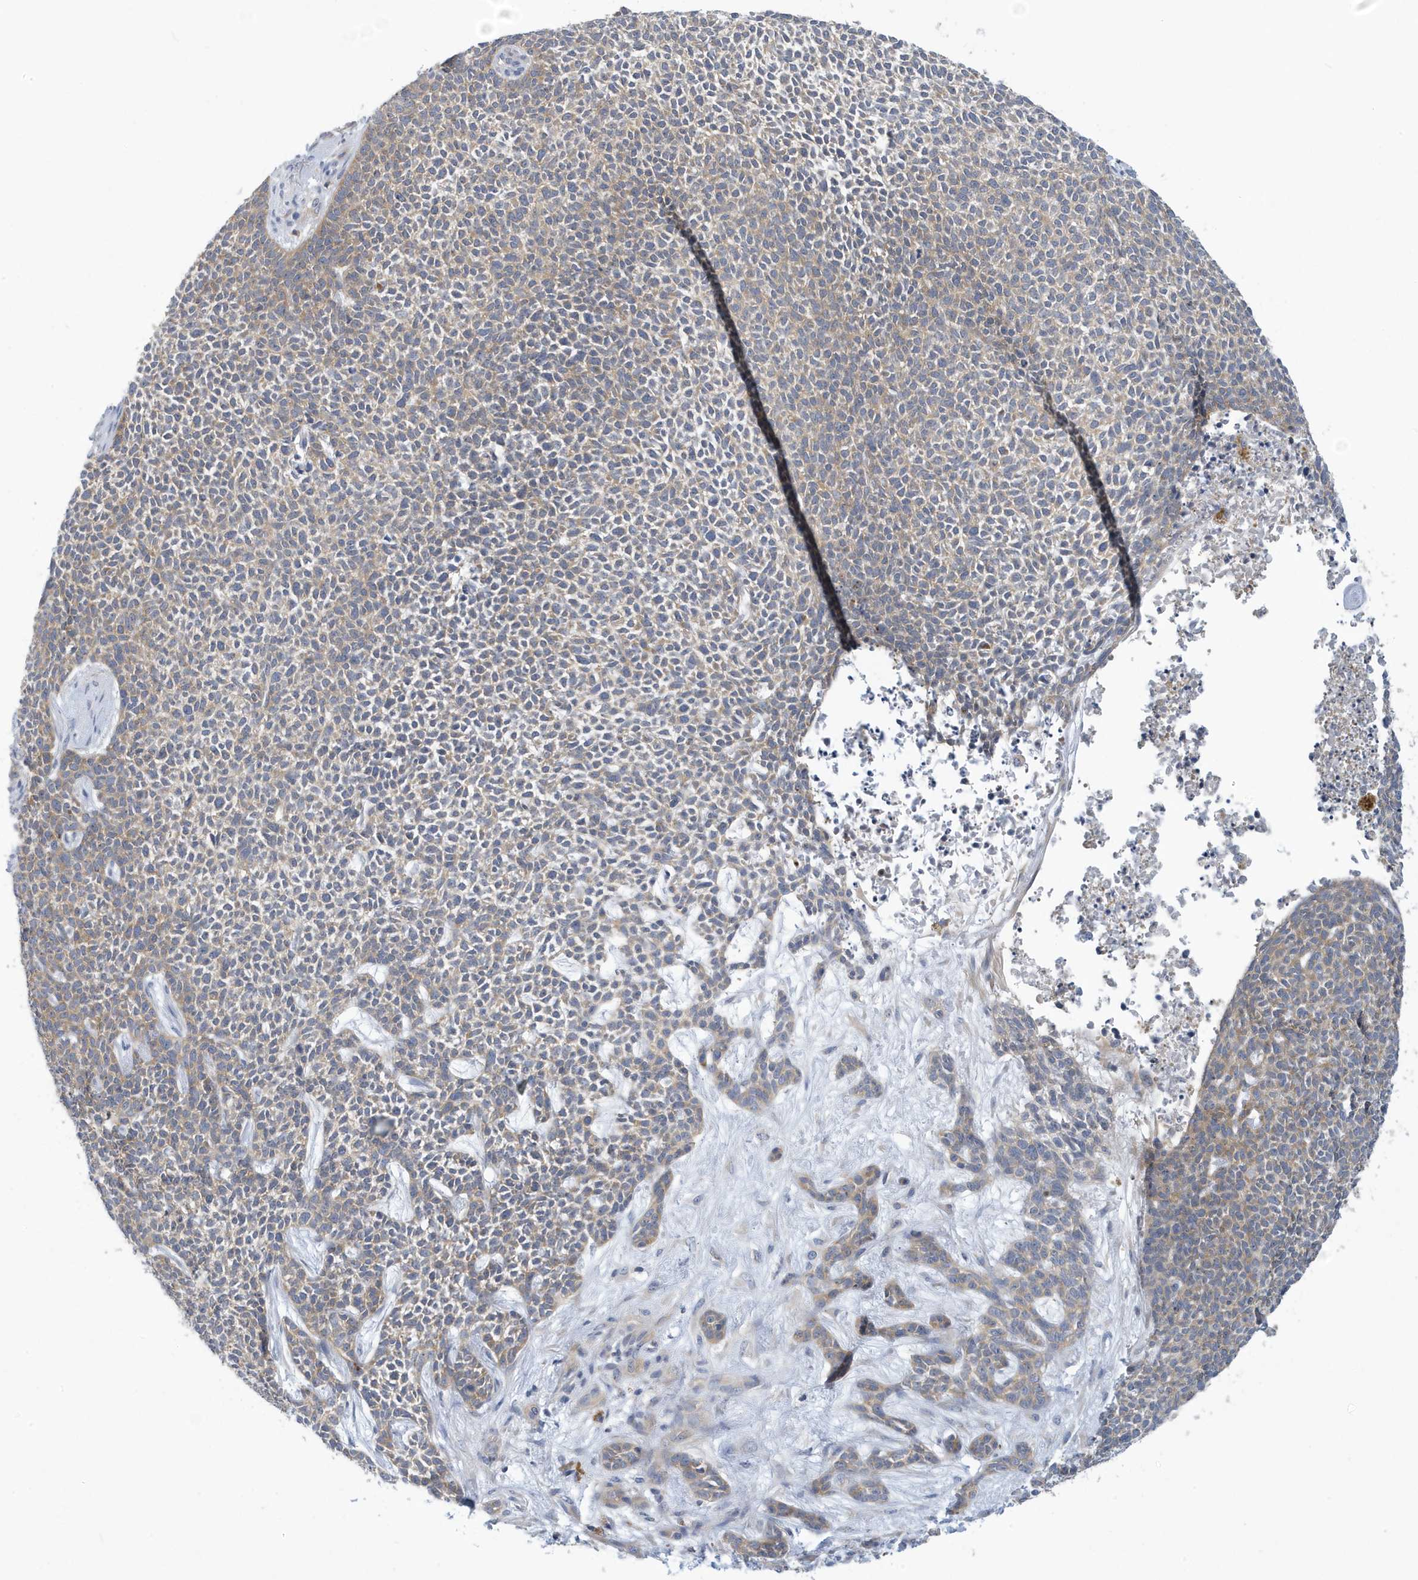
{"staining": {"intensity": "weak", "quantity": "<25%", "location": "cytoplasmic/membranous"}, "tissue": "skin cancer", "cell_type": "Tumor cells", "image_type": "cancer", "snomed": [{"axis": "morphology", "description": "Basal cell carcinoma"}, {"axis": "topography", "description": "Skin"}], "caption": "IHC photomicrograph of basal cell carcinoma (skin) stained for a protein (brown), which displays no expression in tumor cells.", "gene": "VTA1", "patient": {"sex": "female", "age": 84}}